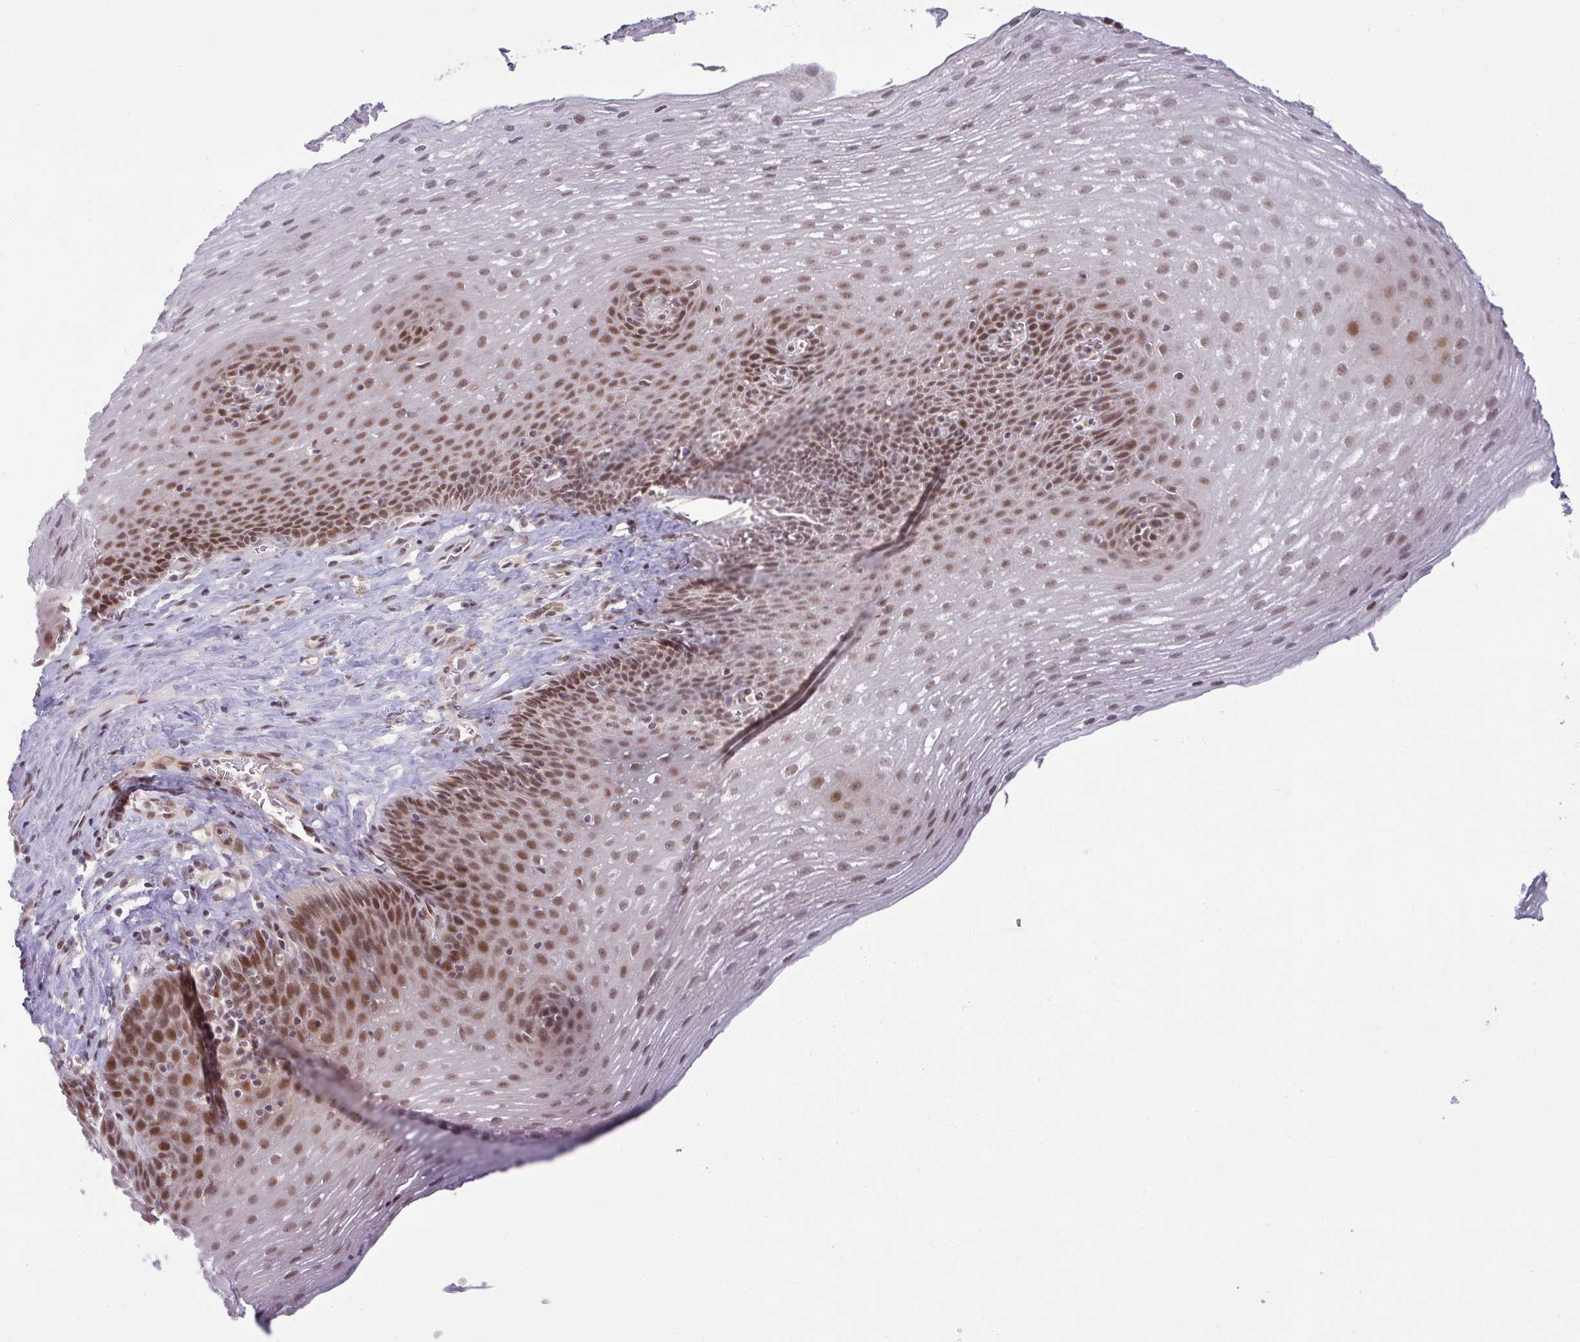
{"staining": {"intensity": "strong", "quantity": "25%-75%", "location": "nuclear"}, "tissue": "esophagus", "cell_type": "Squamous epithelial cells", "image_type": "normal", "snomed": [{"axis": "morphology", "description": "Normal tissue, NOS"}, {"axis": "topography", "description": "Esophagus"}], "caption": "Esophagus was stained to show a protein in brown. There is high levels of strong nuclear staining in about 25%-75% of squamous epithelial cells. (IHC, brightfield microscopy, high magnification).", "gene": "PTPN20", "patient": {"sex": "female", "age": 66}}